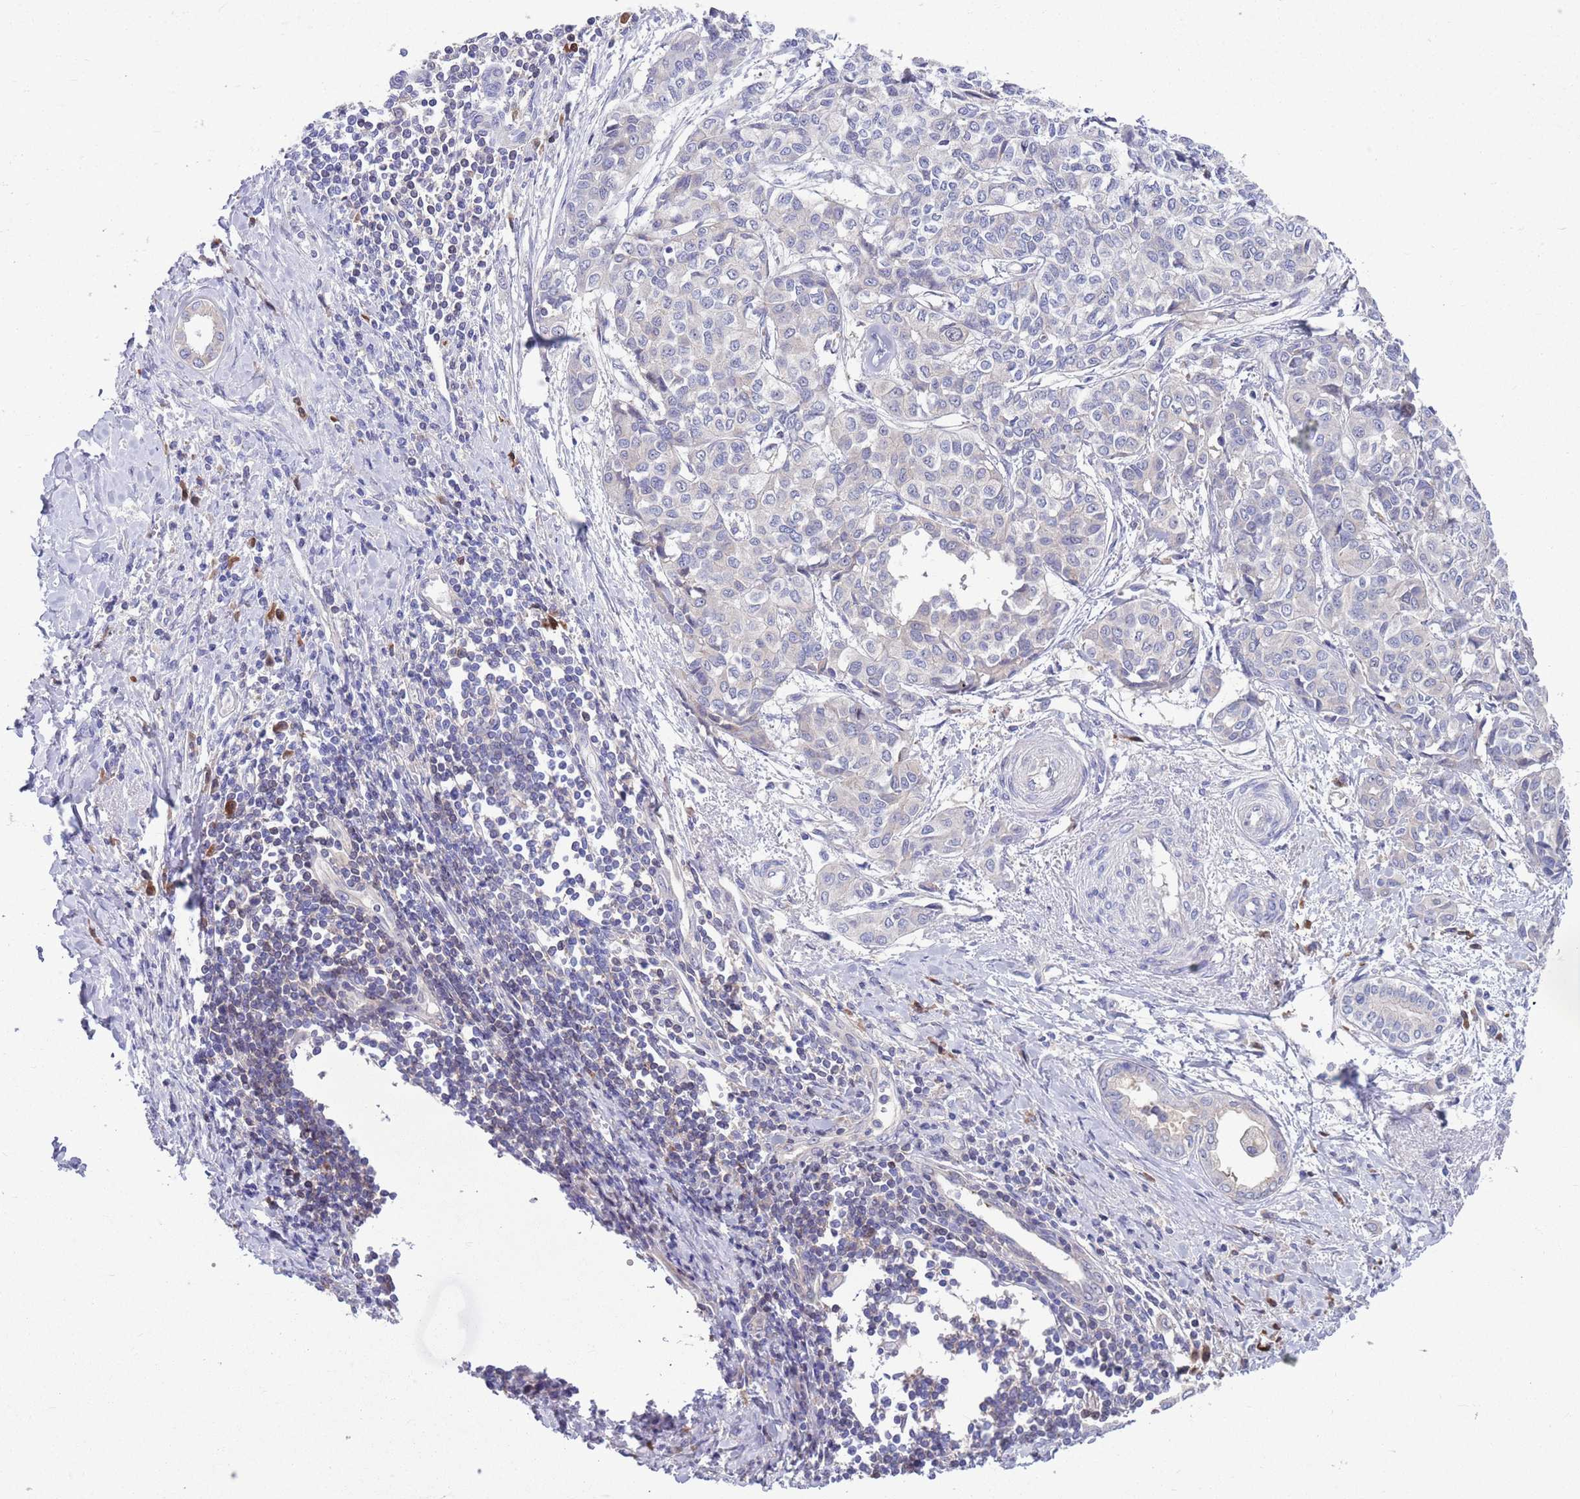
{"staining": {"intensity": "negative", "quantity": "none", "location": "none"}, "tissue": "liver cancer", "cell_type": "Tumor cells", "image_type": "cancer", "snomed": [{"axis": "morphology", "description": "Cholangiocarcinoma"}, {"axis": "topography", "description": "Liver"}], "caption": "Immunohistochemistry micrograph of neoplastic tissue: liver cancer (cholangiocarcinoma) stained with DAB exhibits no significant protein expression in tumor cells.", "gene": "KLHL29", "patient": {"sex": "female", "age": 77}}